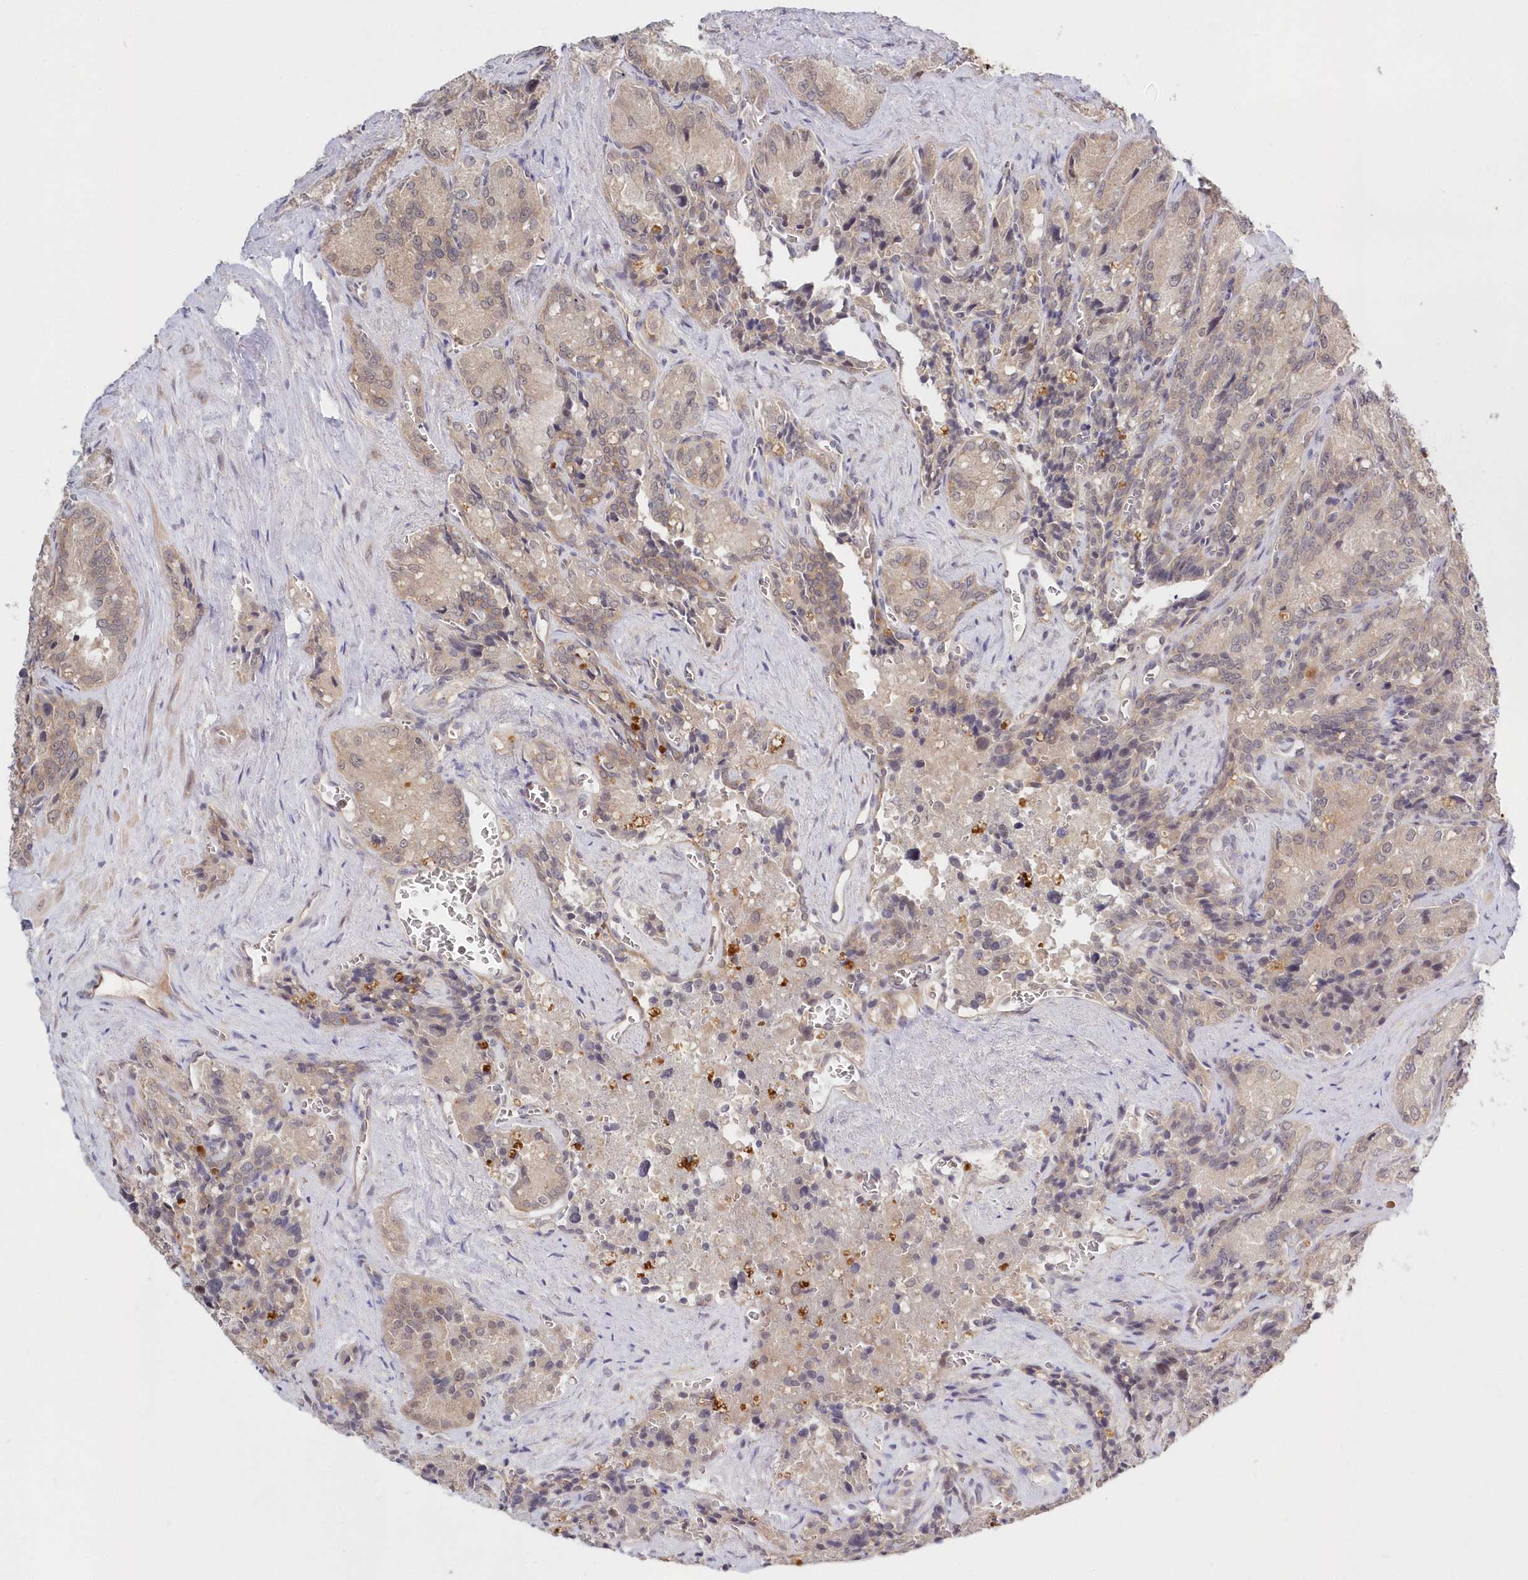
{"staining": {"intensity": "moderate", "quantity": "25%-75%", "location": "cytoplasmic/membranous"}, "tissue": "seminal vesicle", "cell_type": "Glandular cells", "image_type": "normal", "snomed": [{"axis": "morphology", "description": "Normal tissue, NOS"}, {"axis": "topography", "description": "Seminal veicle"}], "caption": "The immunohistochemical stain highlights moderate cytoplasmic/membranous staining in glandular cells of benign seminal vesicle. (DAB = brown stain, brightfield microscopy at high magnification).", "gene": "KATNA1", "patient": {"sex": "male", "age": 62}}